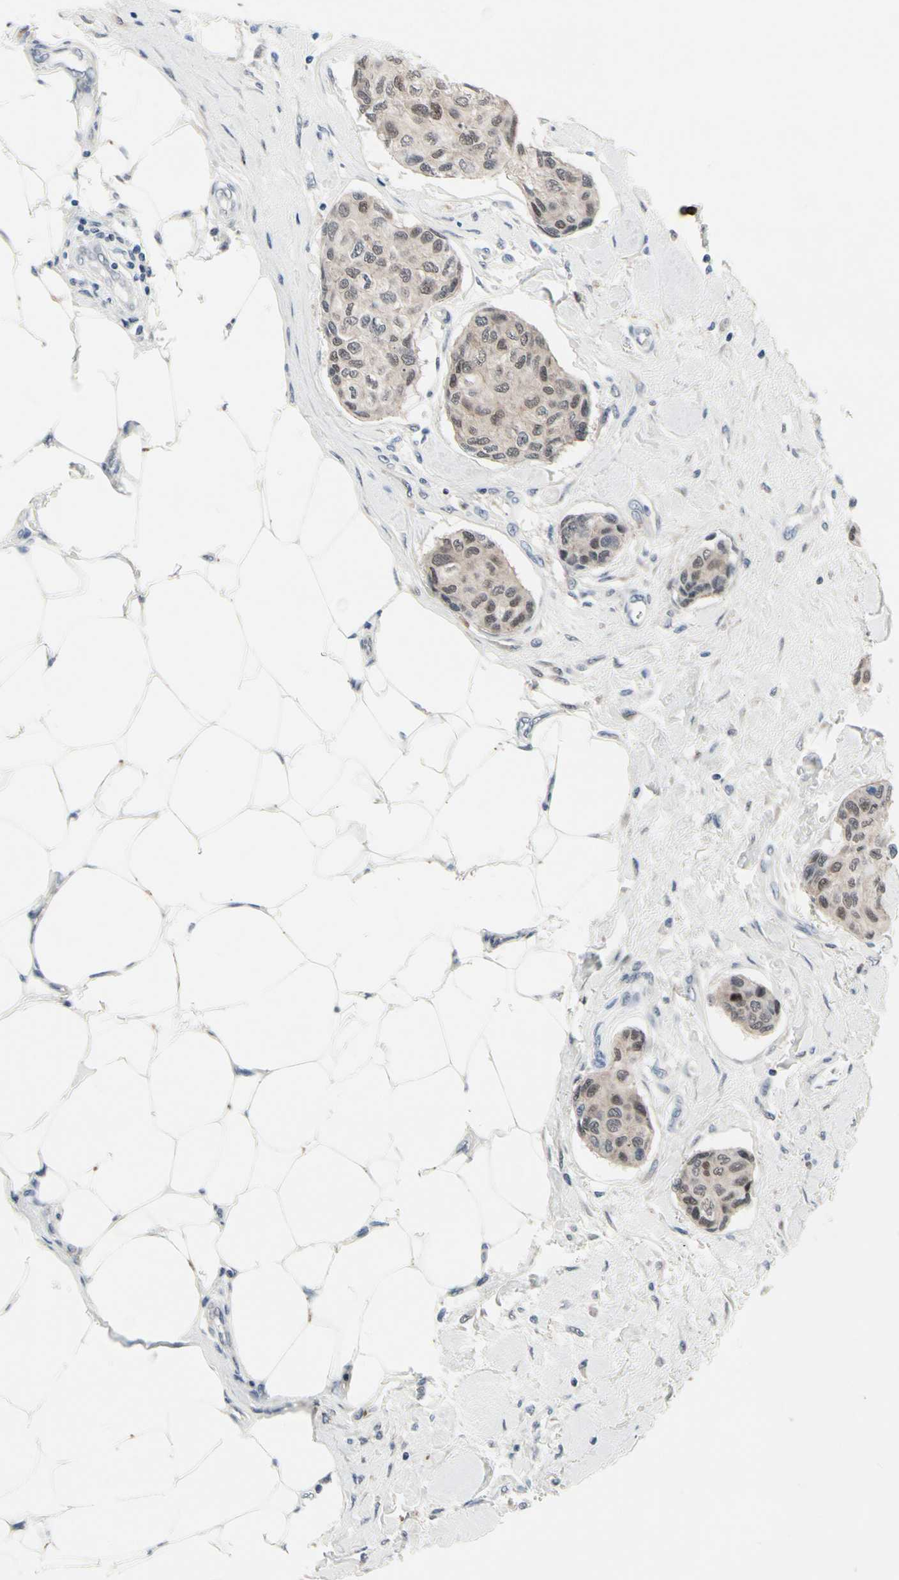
{"staining": {"intensity": "weak", "quantity": "<25%", "location": "cytoplasmic/membranous,nuclear"}, "tissue": "breast cancer", "cell_type": "Tumor cells", "image_type": "cancer", "snomed": [{"axis": "morphology", "description": "Duct carcinoma"}, {"axis": "topography", "description": "Breast"}], "caption": "There is no significant staining in tumor cells of infiltrating ductal carcinoma (breast).", "gene": "TXN", "patient": {"sex": "female", "age": 80}}